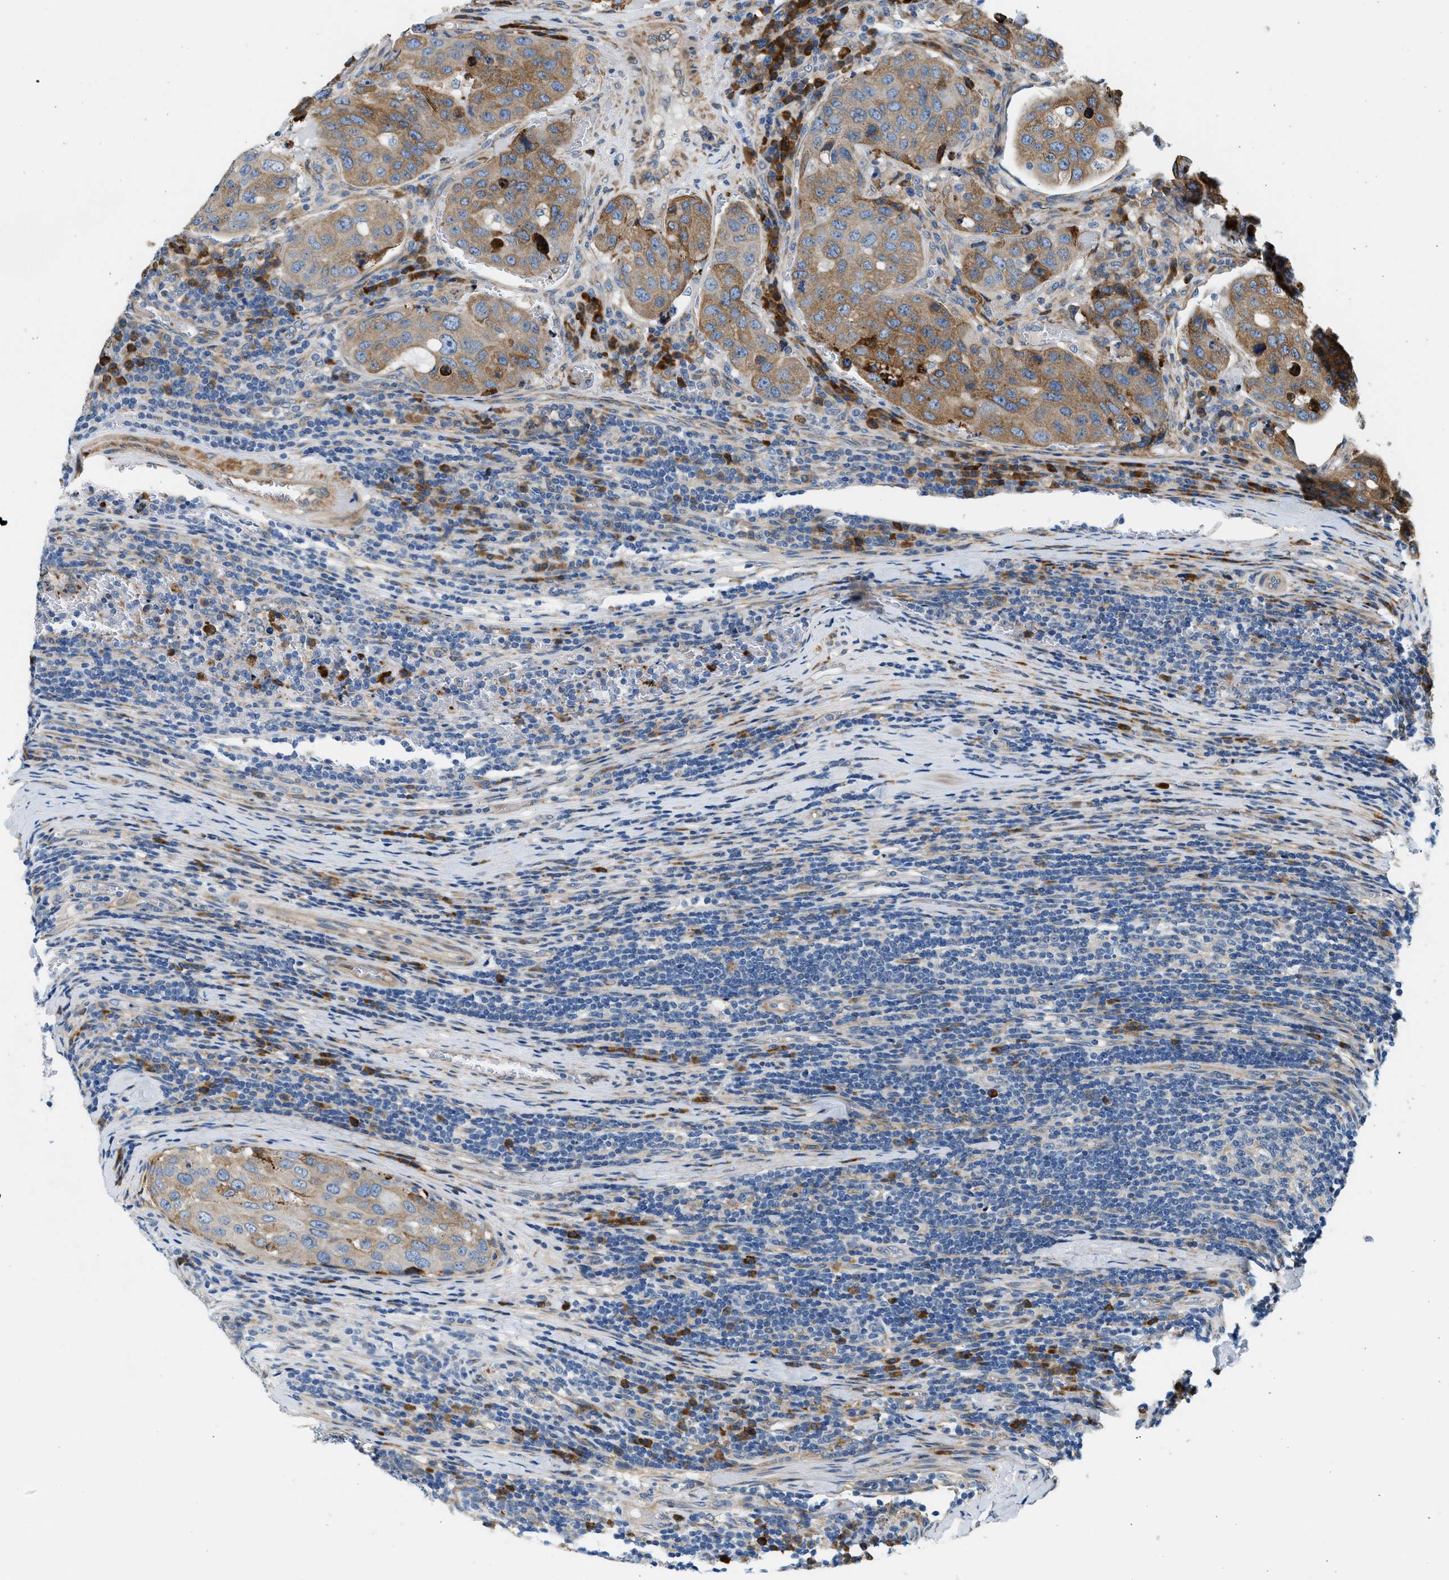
{"staining": {"intensity": "moderate", "quantity": ">75%", "location": "cytoplasmic/membranous"}, "tissue": "urothelial cancer", "cell_type": "Tumor cells", "image_type": "cancer", "snomed": [{"axis": "morphology", "description": "Urothelial carcinoma, High grade"}, {"axis": "topography", "description": "Lymph node"}, {"axis": "topography", "description": "Urinary bladder"}], "caption": "IHC photomicrograph of human high-grade urothelial carcinoma stained for a protein (brown), which exhibits medium levels of moderate cytoplasmic/membranous positivity in about >75% of tumor cells.", "gene": "CNTN6", "patient": {"sex": "male", "age": 51}}